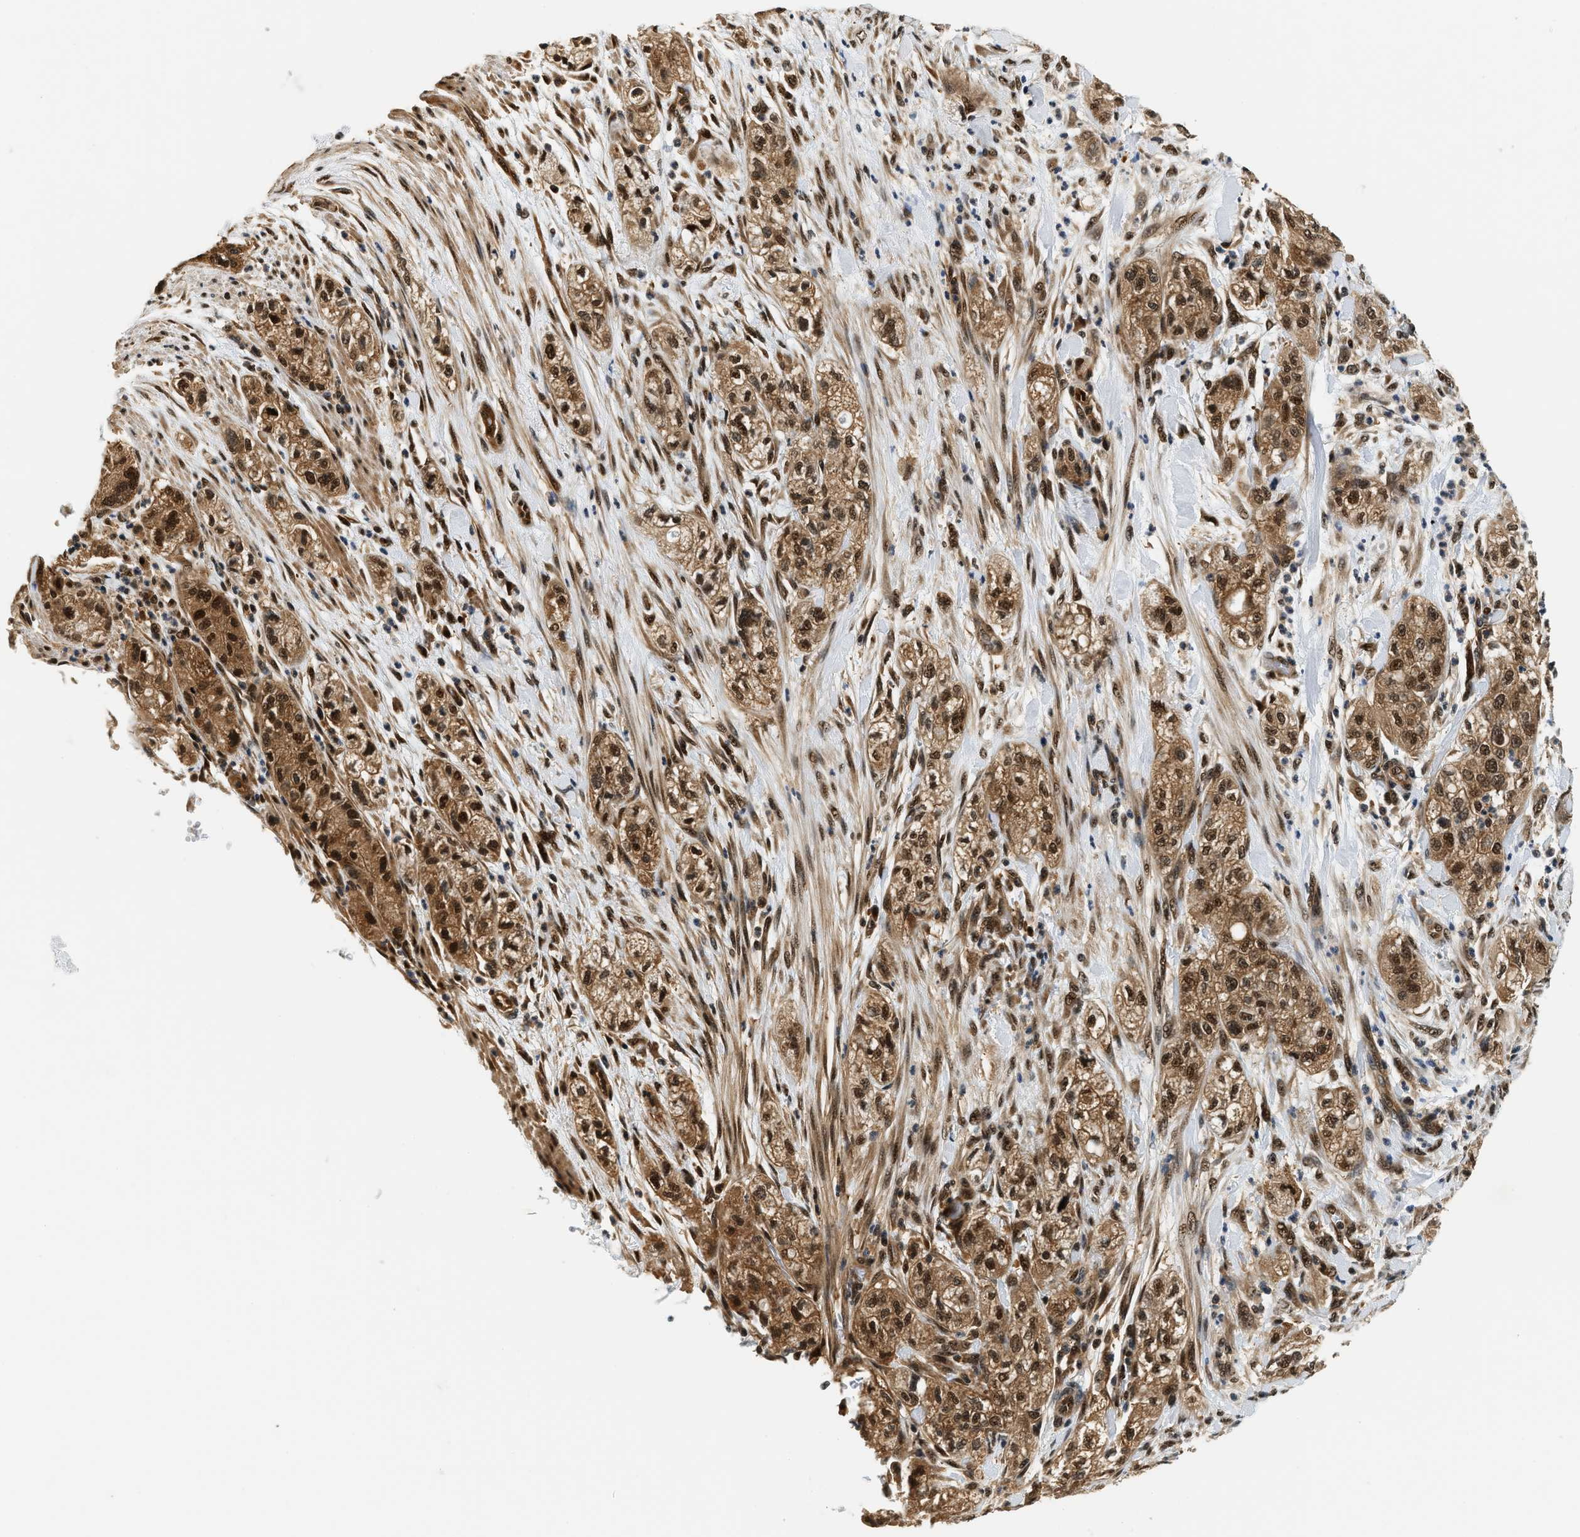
{"staining": {"intensity": "strong", "quantity": ">75%", "location": "cytoplasmic/membranous,nuclear"}, "tissue": "pancreatic cancer", "cell_type": "Tumor cells", "image_type": "cancer", "snomed": [{"axis": "morphology", "description": "Adenocarcinoma, NOS"}, {"axis": "topography", "description": "Pancreas"}], "caption": "Protein staining of pancreatic cancer tissue exhibits strong cytoplasmic/membranous and nuclear positivity in about >75% of tumor cells.", "gene": "PSMD3", "patient": {"sex": "female", "age": 78}}